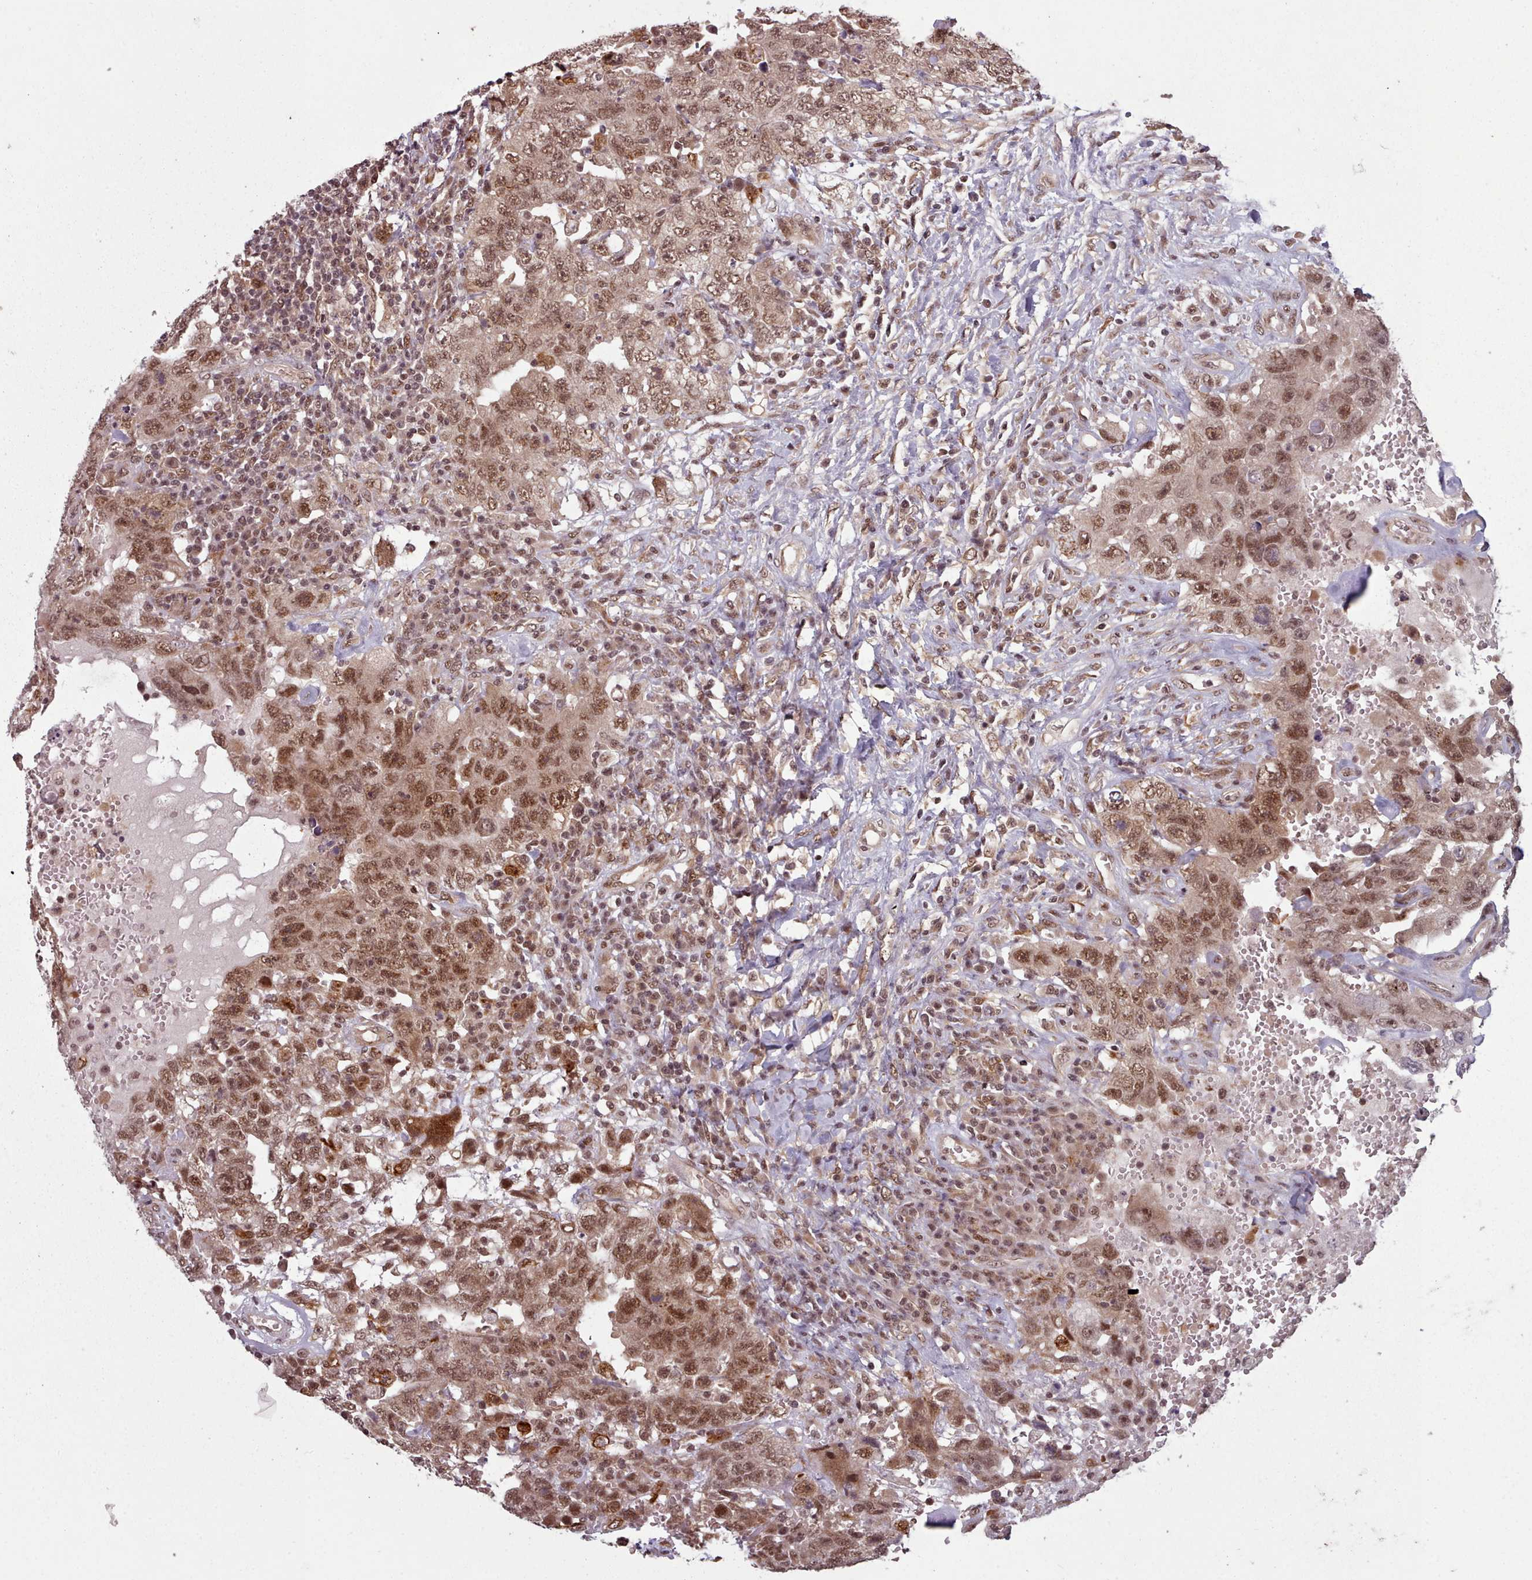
{"staining": {"intensity": "moderate", "quantity": ">75%", "location": "cytoplasmic/membranous,nuclear"}, "tissue": "testis cancer", "cell_type": "Tumor cells", "image_type": "cancer", "snomed": [{"axis": "morphology", "description": "Carcinoma, Embryonal, NOS"}, {"axis": "topography", "description": "Testis"}], "caption": "Immunohistochemistry (IHC) staining of testis cancer (embryonal carcinoma), which exhibits medium levels of moderate cytoplasmic/membranous and nuclear expression in approximately >75% of tumor cells indicating moderate cytoplasmic/membranous and nuclear protein positivity. The staining was performed using DAB (brown) for protein detection and nuclei were counterstained in hematoxylin (blue).", "gene": "DHX8", "patient": {"sex": "male", "age": 26}}